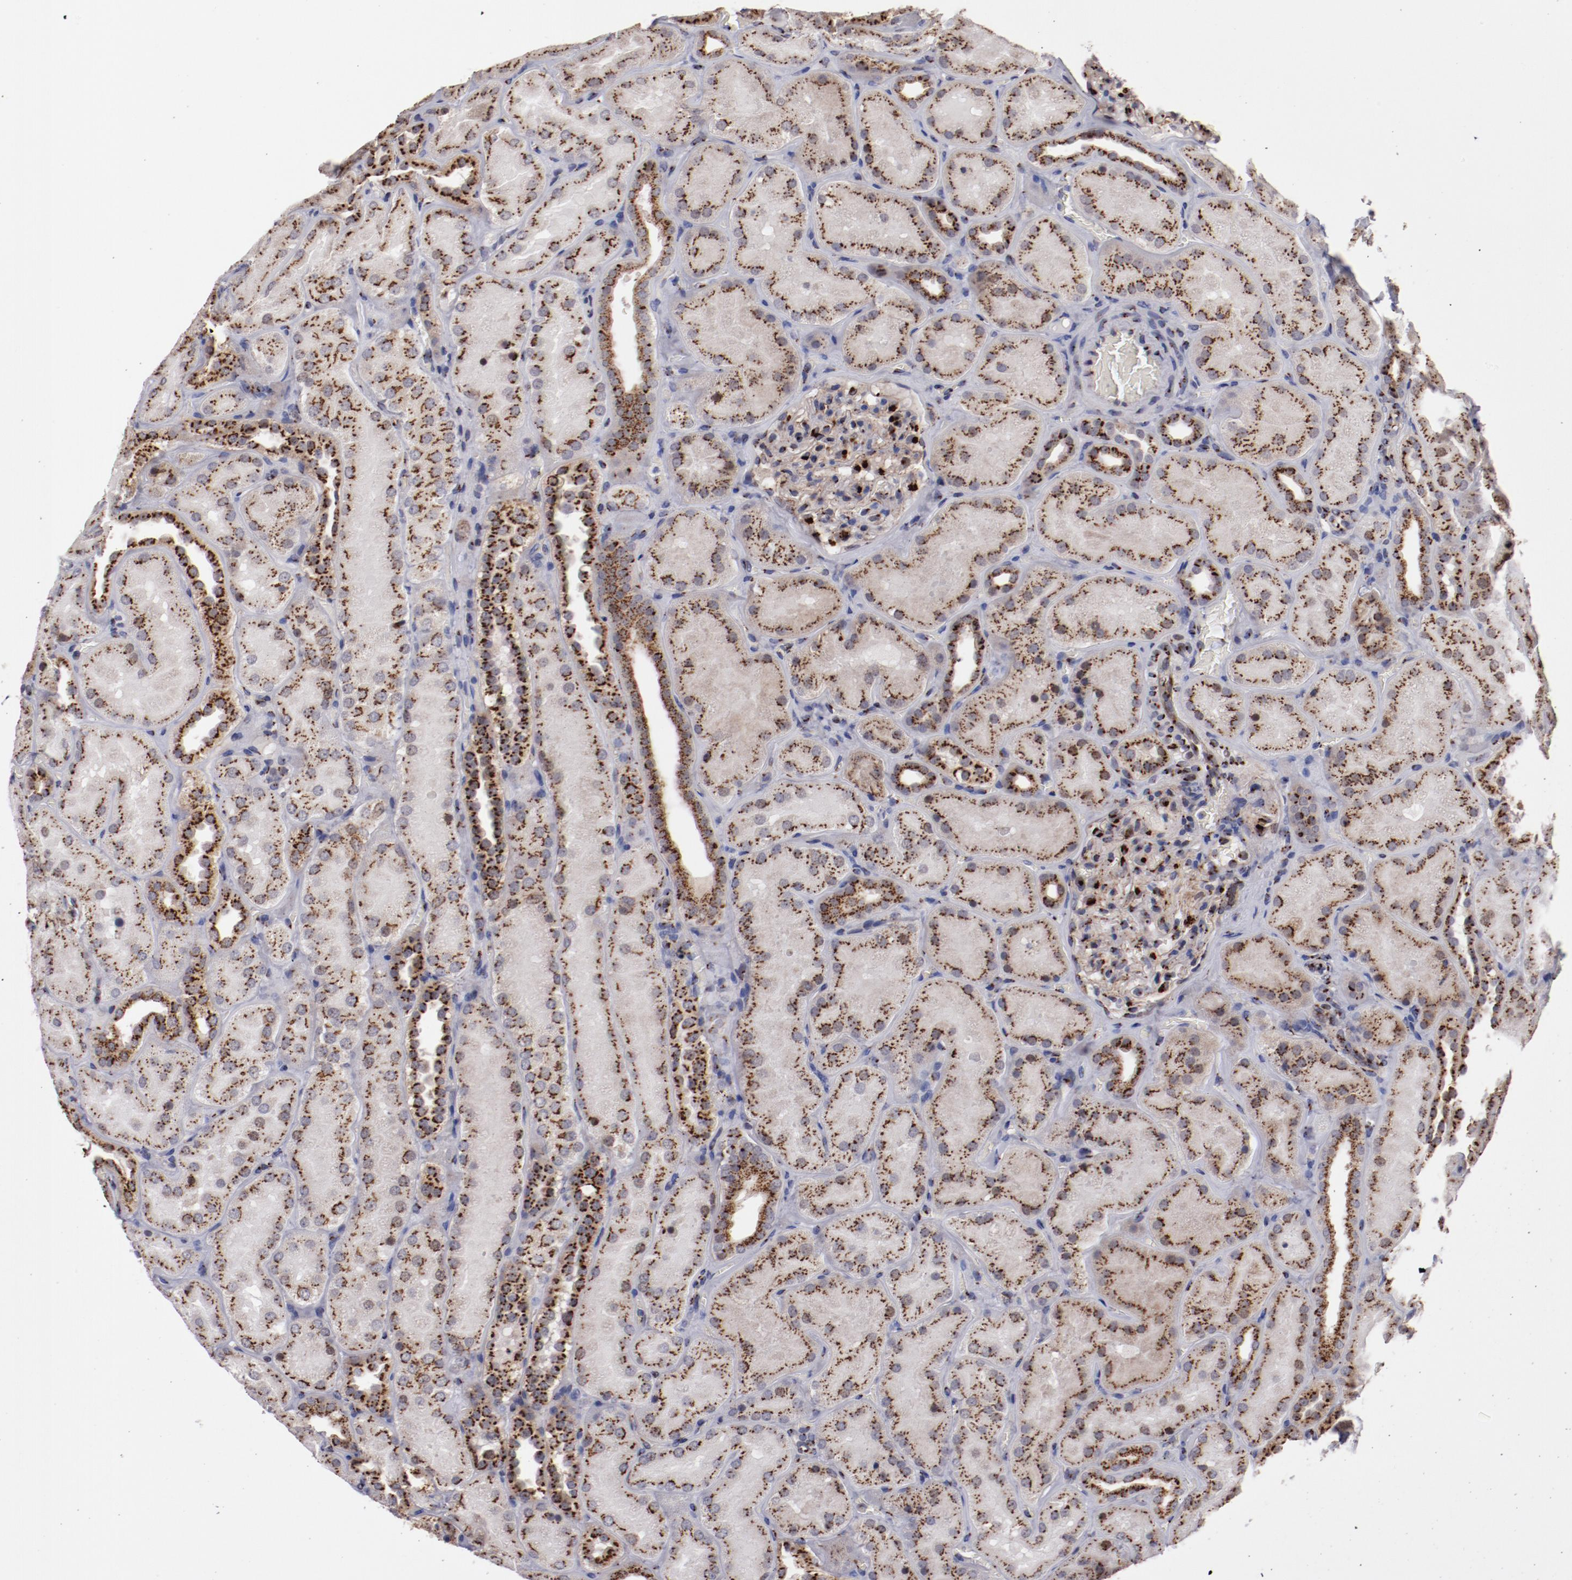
{"staining": {"intensity": "strong", "quantity": ">75%", "location": "cytoplasmic/membranous"}, "tissue": "kidney", "cell_type": "Cells in glomeruli", "image_type": "normal", "snomed": [{"axis": "morphology", "description": "Normal tissue, NOS"}, {"axis": "topography", "description": "Kidney"}], "caption": "DAB (3,3'-diaminobenzidine) immunohistochemical staining of unremarkable kidney shows strong cytoplasmic/membranous protein expression in about >75% of cells in glomeruli. The protein is stained brown, and the nuclei are stained in blue (DAB (3,3'-diaminobenzidine) IHC with brightfield microscopy, high magnification).", "gene": "GOLIM4", "patient": {"sex": "male", "age": 28}}